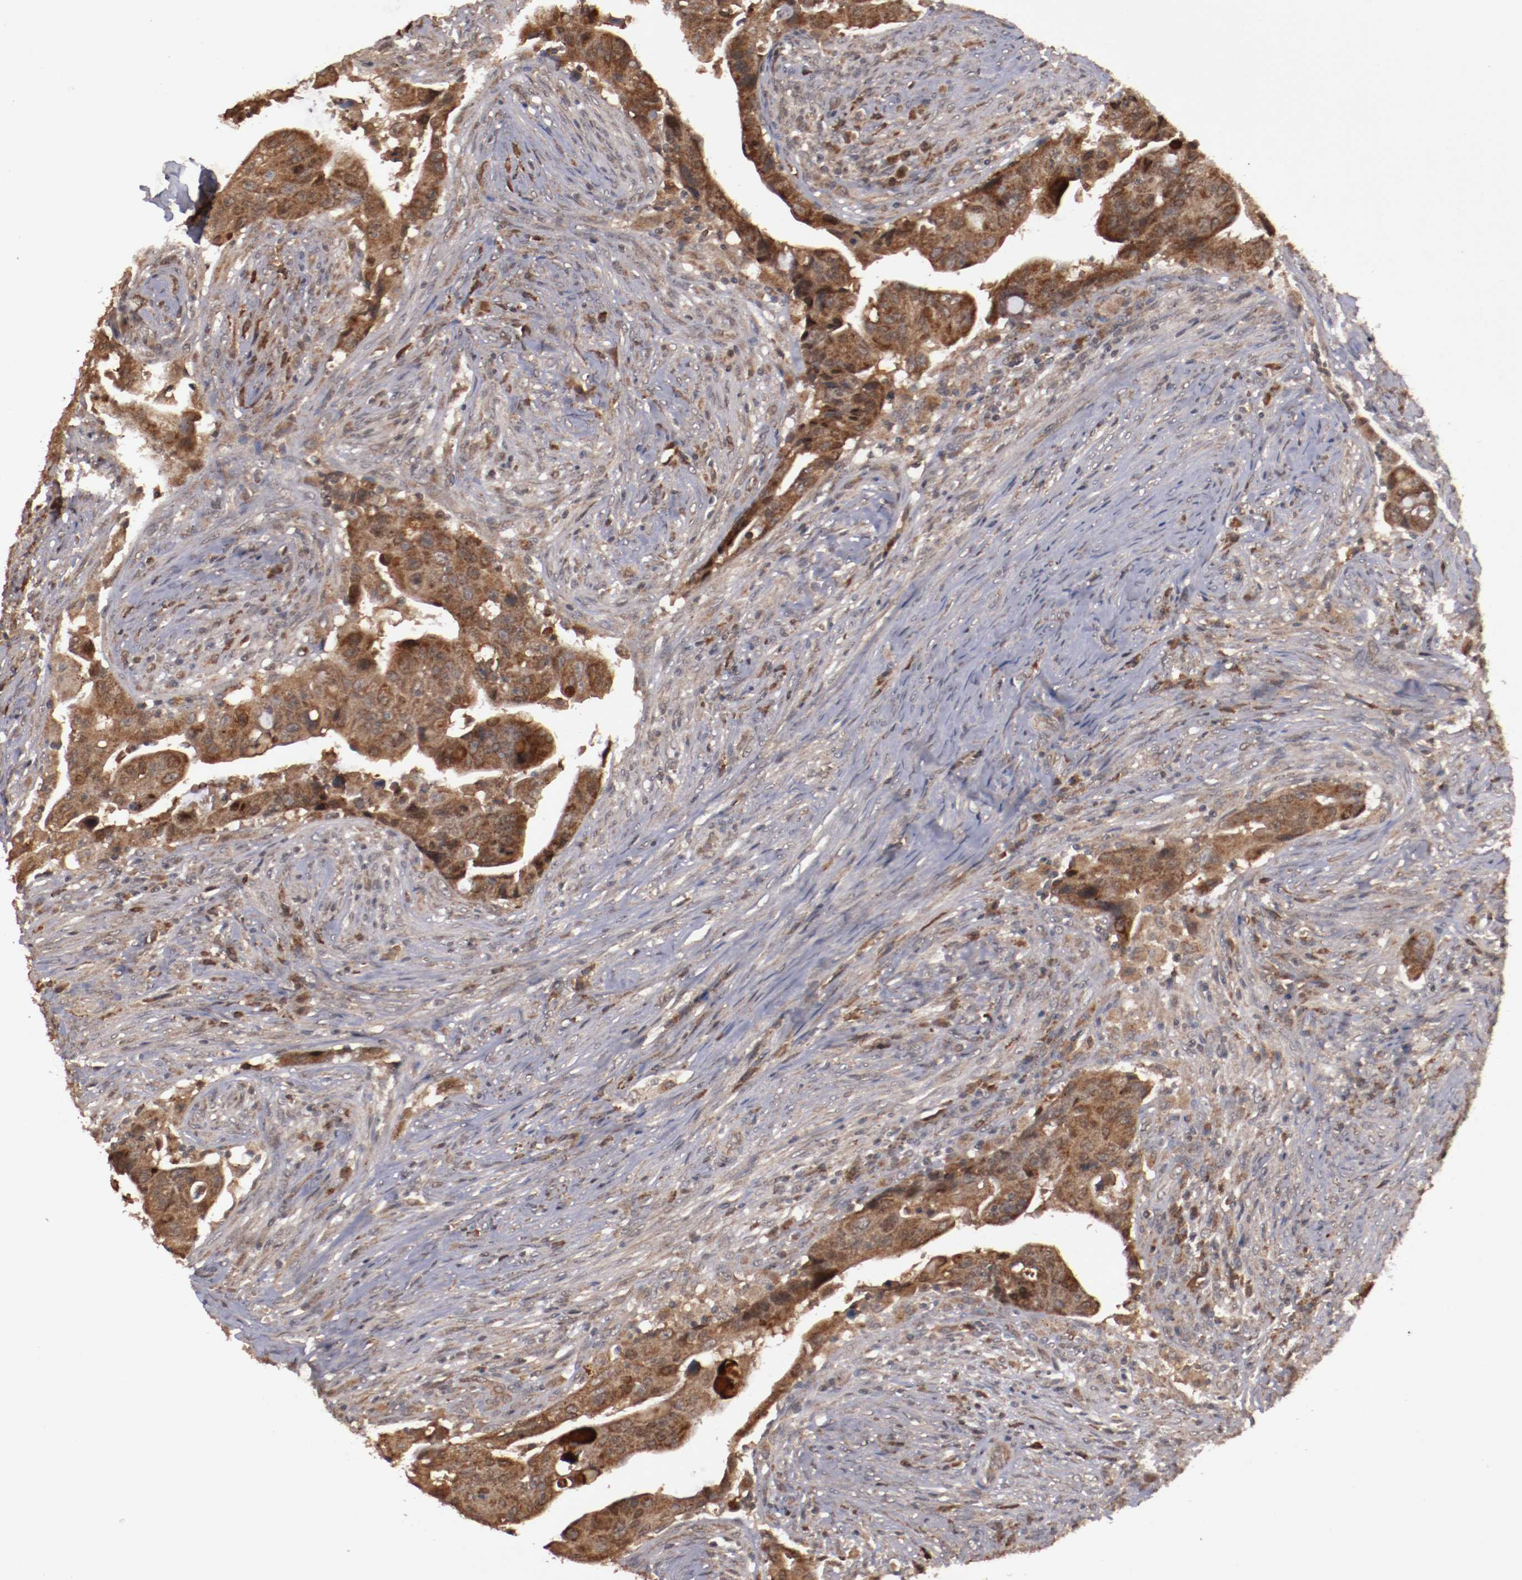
{"staining": {"intensity": "strong", "quantity": ">75%", "location": "cytoplasmic/membranous"}, "tissue": "colorectal cancer", "cell_type": "Tumor cells", "image_type": "cancer", "snomed": [{"axis": "morphology", "description": "Adenocarcinoma, NOS"}, {"axis": "topography", "description": "Rectum"}], "caption": "This histopathology image exhibits IHC staining of human adenocarcinoma (colorectal), with high strong cytoplasmic/membranous staining in approximately >75% of tumor cells.", "gene": "TENM1", "patient": {"sex": "female", "age": 71}}